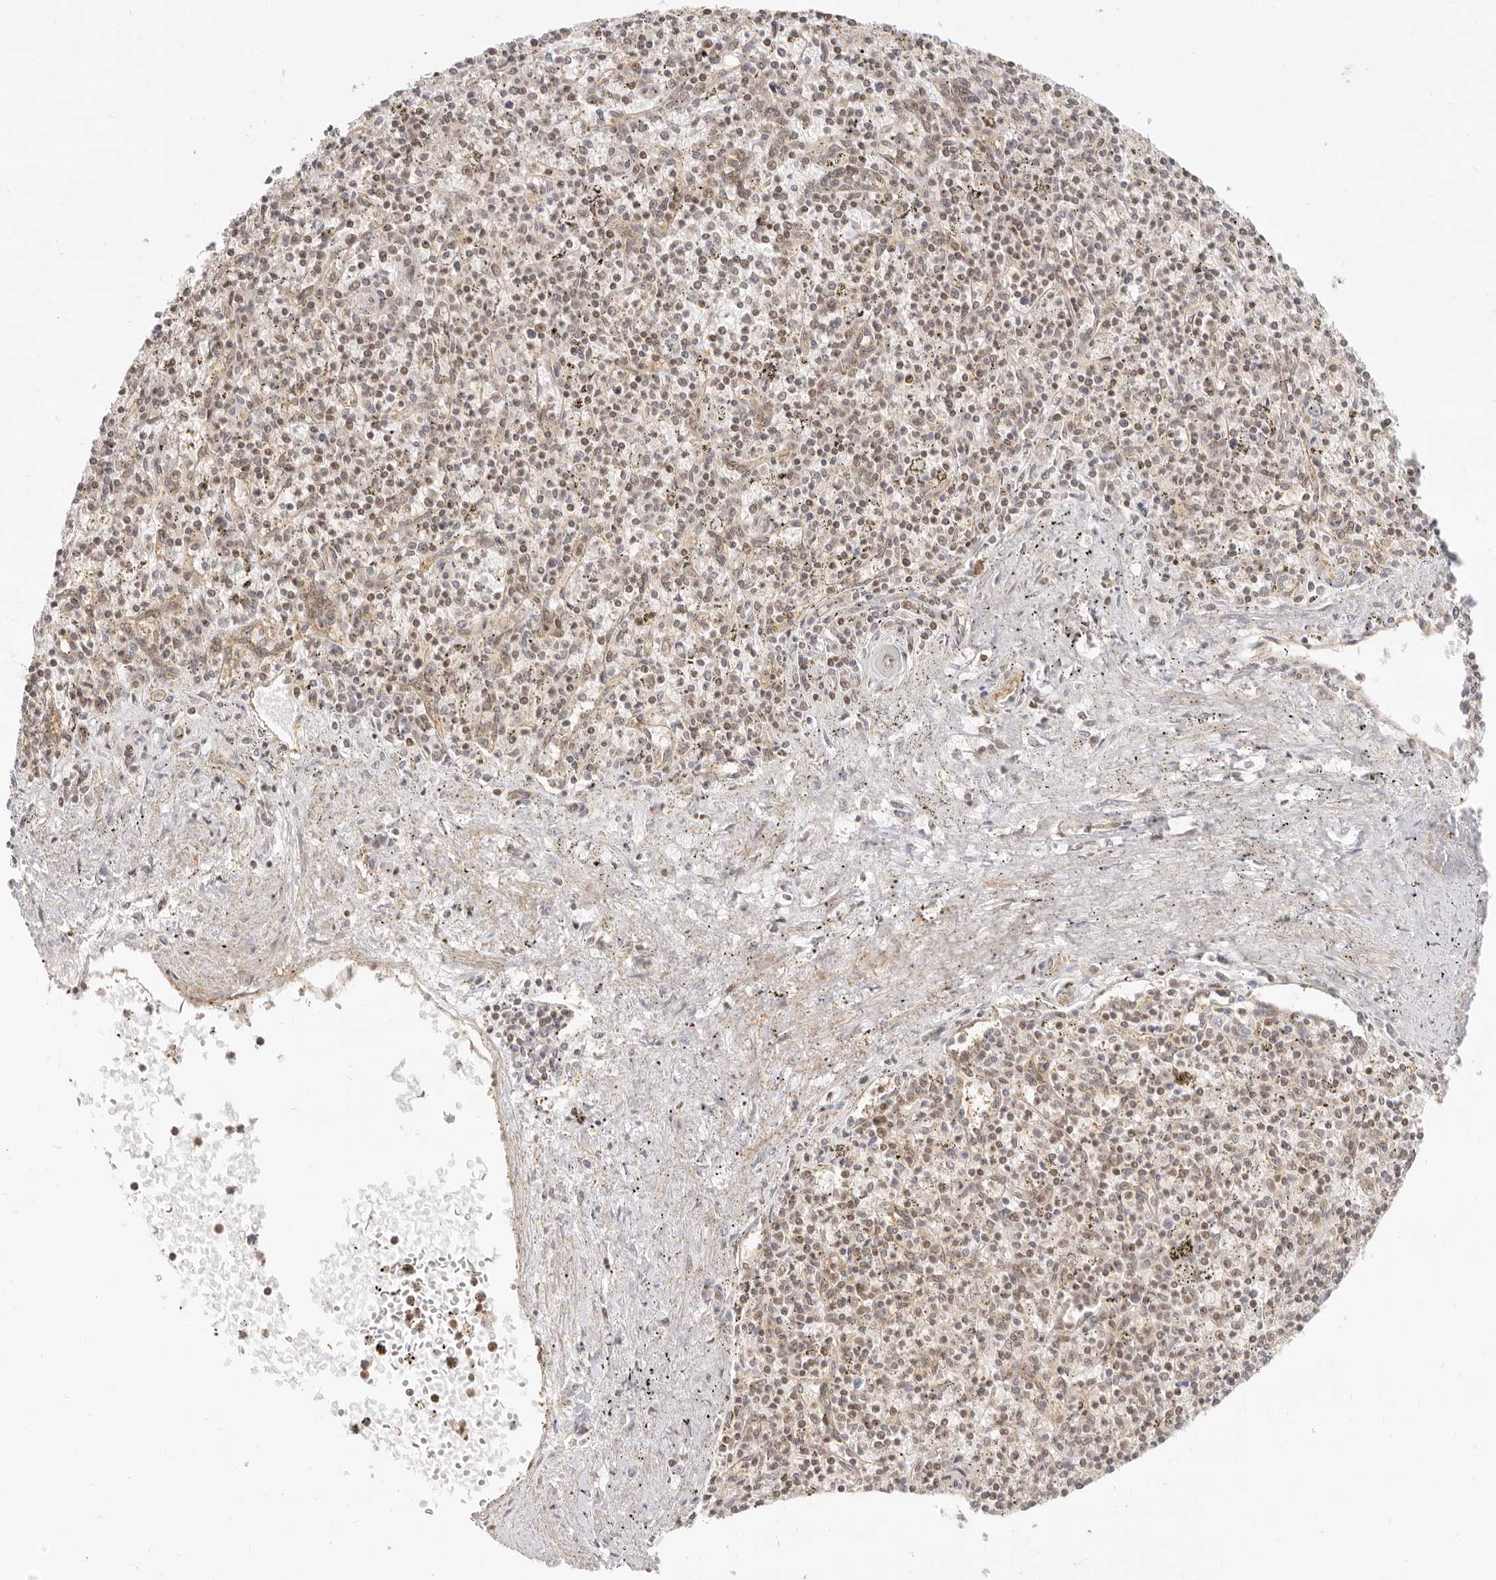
{"staining": {"intensity": "moderate", "quantity": "25%-75%", "location": "nuclear"}, "tissue": "spleen", "cell_type": "Cells in red pulp", "image_type": "normal", "snomed": [{"axis": "morphology", "description": "Normal tissue, NOS"}, {"axis": "topography", "description": "Spleen"}], "caption": "Immunohistochemical staining of unremarkable human spleen reveals moderate nuclear protein positivity in about 25%-75% of cells in red pulp.", "gene": "BAP1", "patient": {"sex": "male", "age": 72}}